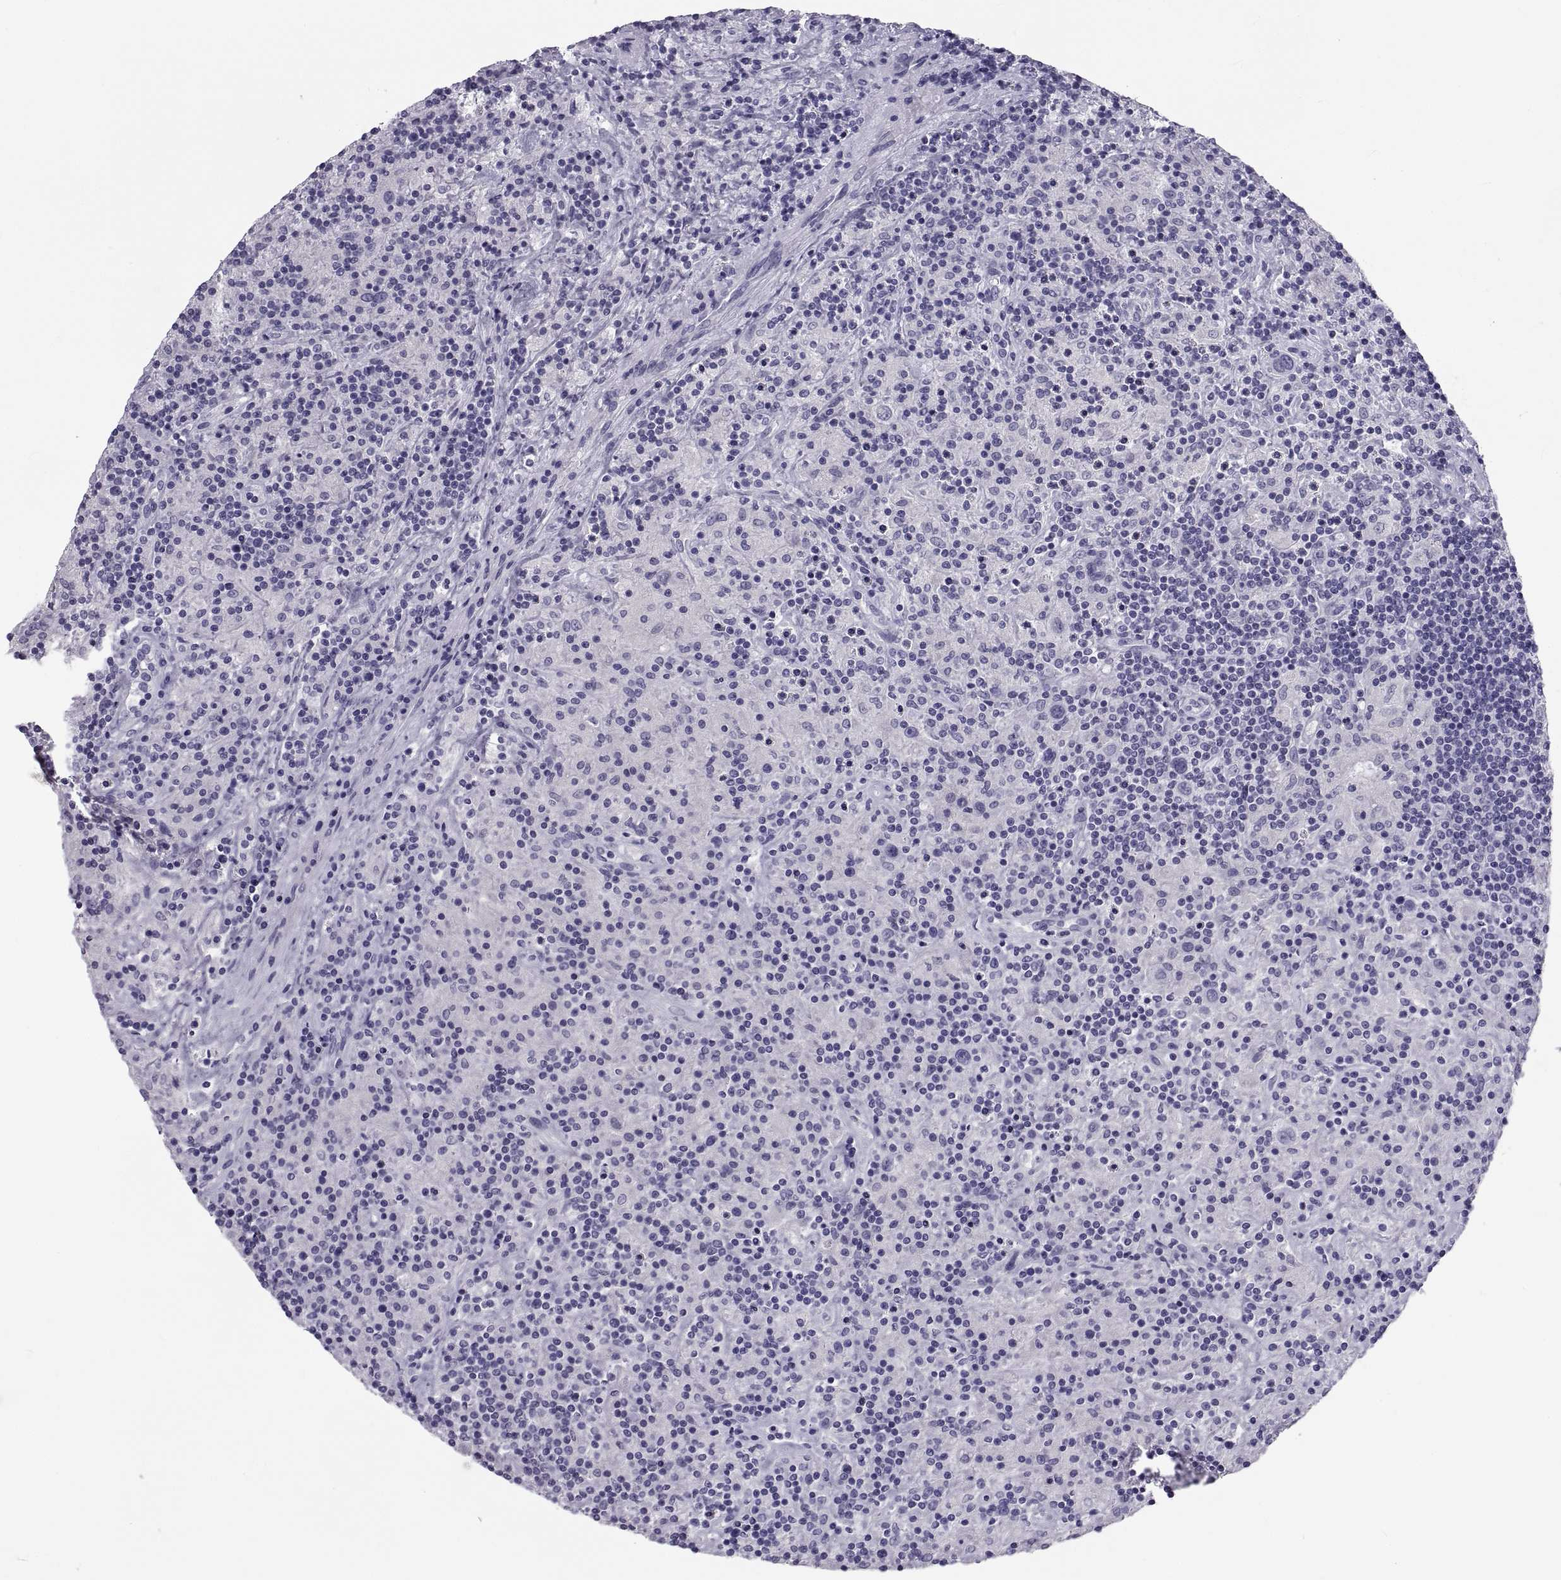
{"staining": {"intensity": "negative", "quantity": "none", "location": "none"}, "tissue": "lymphoma", "cell_type": "Tumor cells", "image_type": "cancer", "snomed": [{"axis": "morphology", "description": "Hodgkin's disease, NOS"}, {"axis": "topography", "description": "Lymph node"}], "caption": "Immunohistochemistry (IHC) of lymphoma shows no staining in tumor cells. (DAB immunohistochemistry with hematoxylin counter stain).", "gene": "PCSK1N", "patient": {"sex": "male", "age": 70}}